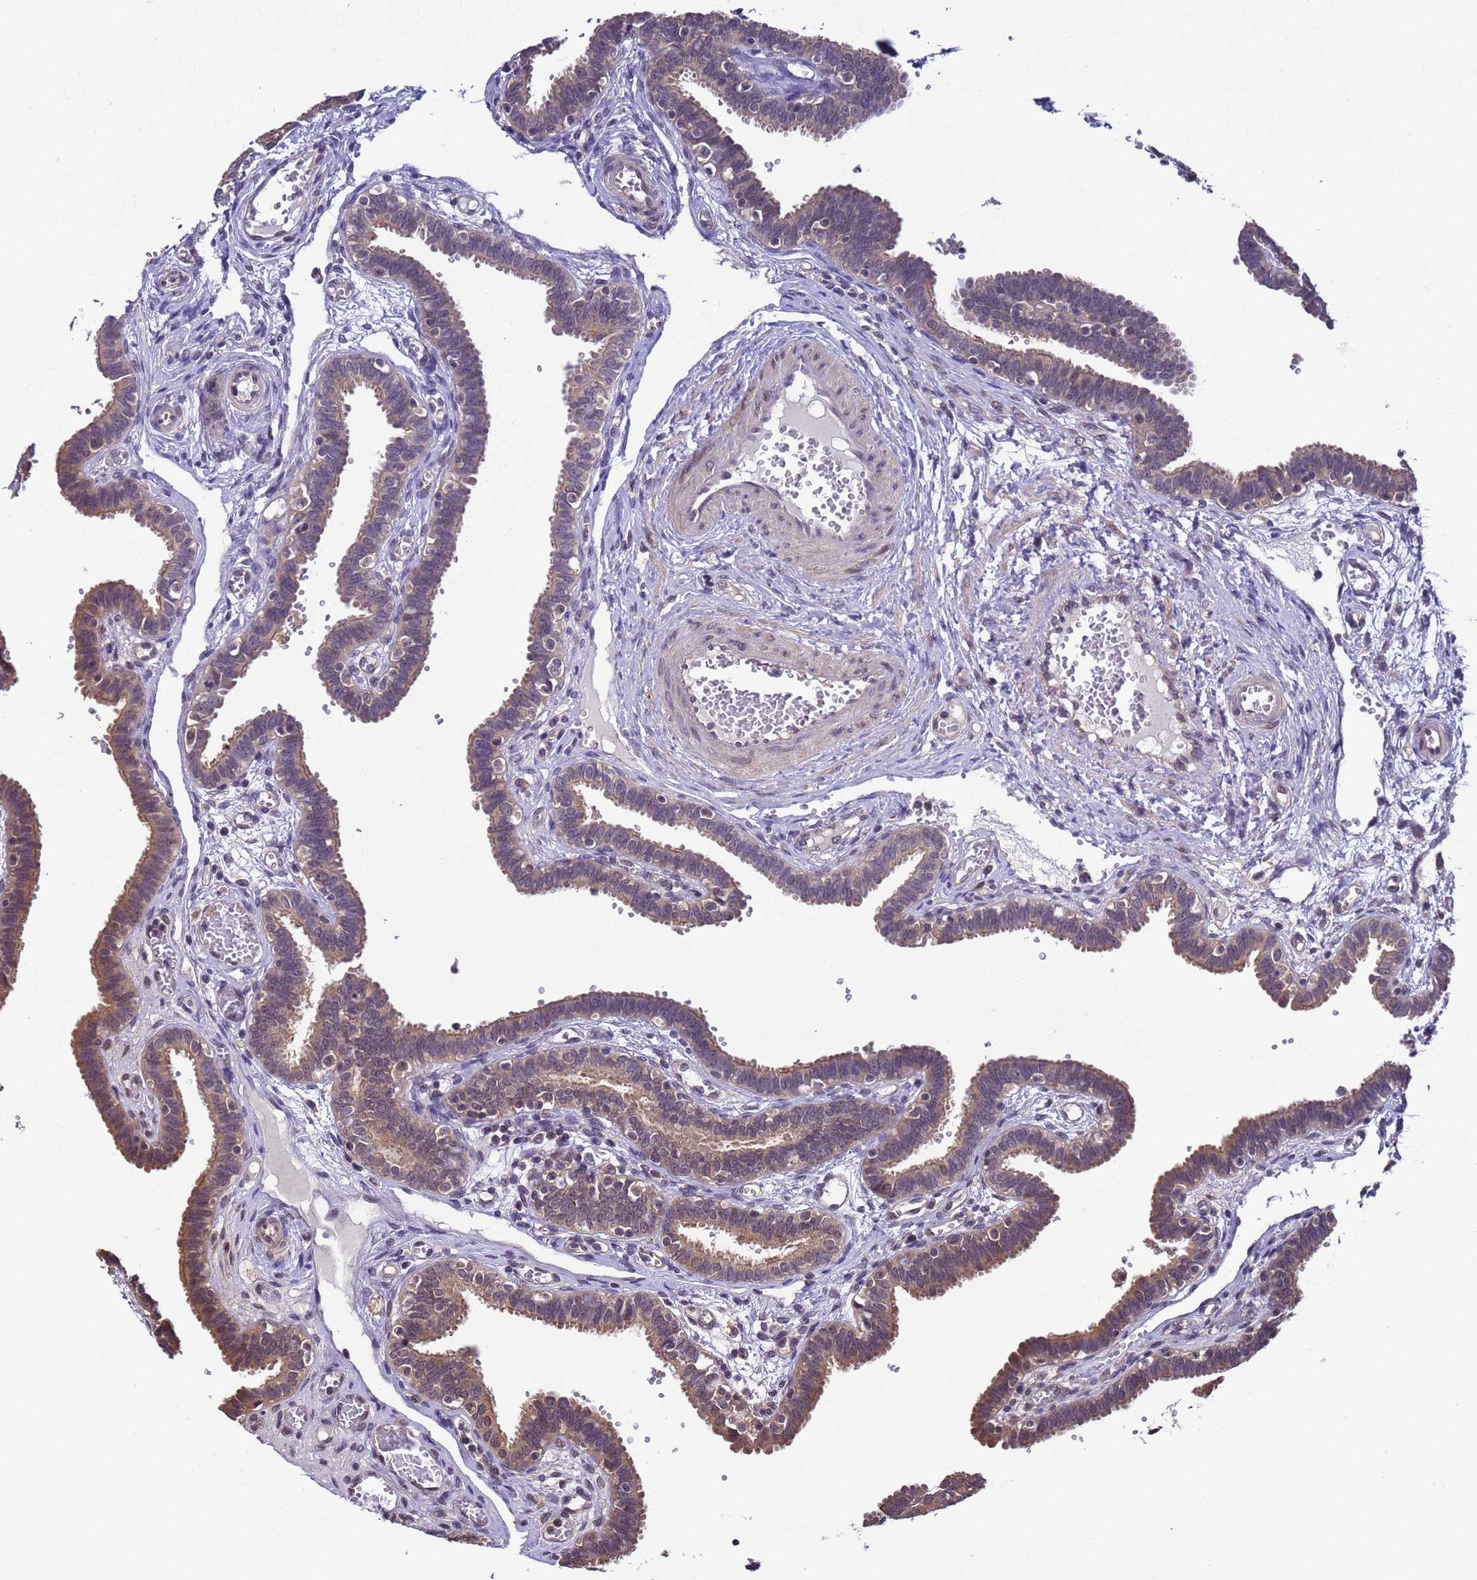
{"staining": {"intensity": "moderate", "quantity": ">75%", "location": "cytoplasmic/membranous"}, "tissue": "fallopian tube", "cell_type": "Glandular cells", "image_type": "normal", "snomed": [{"axis": "morphology", "description": "Normal tissue, NOS"}, {"axis": "topography", "description": "Fallopian tube"}, {"axis": "topography", "description": "Placenta"}], "caption": "High-power microscopy captured an immunohistochemistry (IHC) micrograph of unremarkable fallopian tube, revealing moderate cytoplasmic/membranous positivity in approximately >75% of glandular cells. The protein of interest is shown in brown color, while the nuclei are stained blue.", "gene": "ZFP69B", "patient": {"sex": "female", "age": 32}}